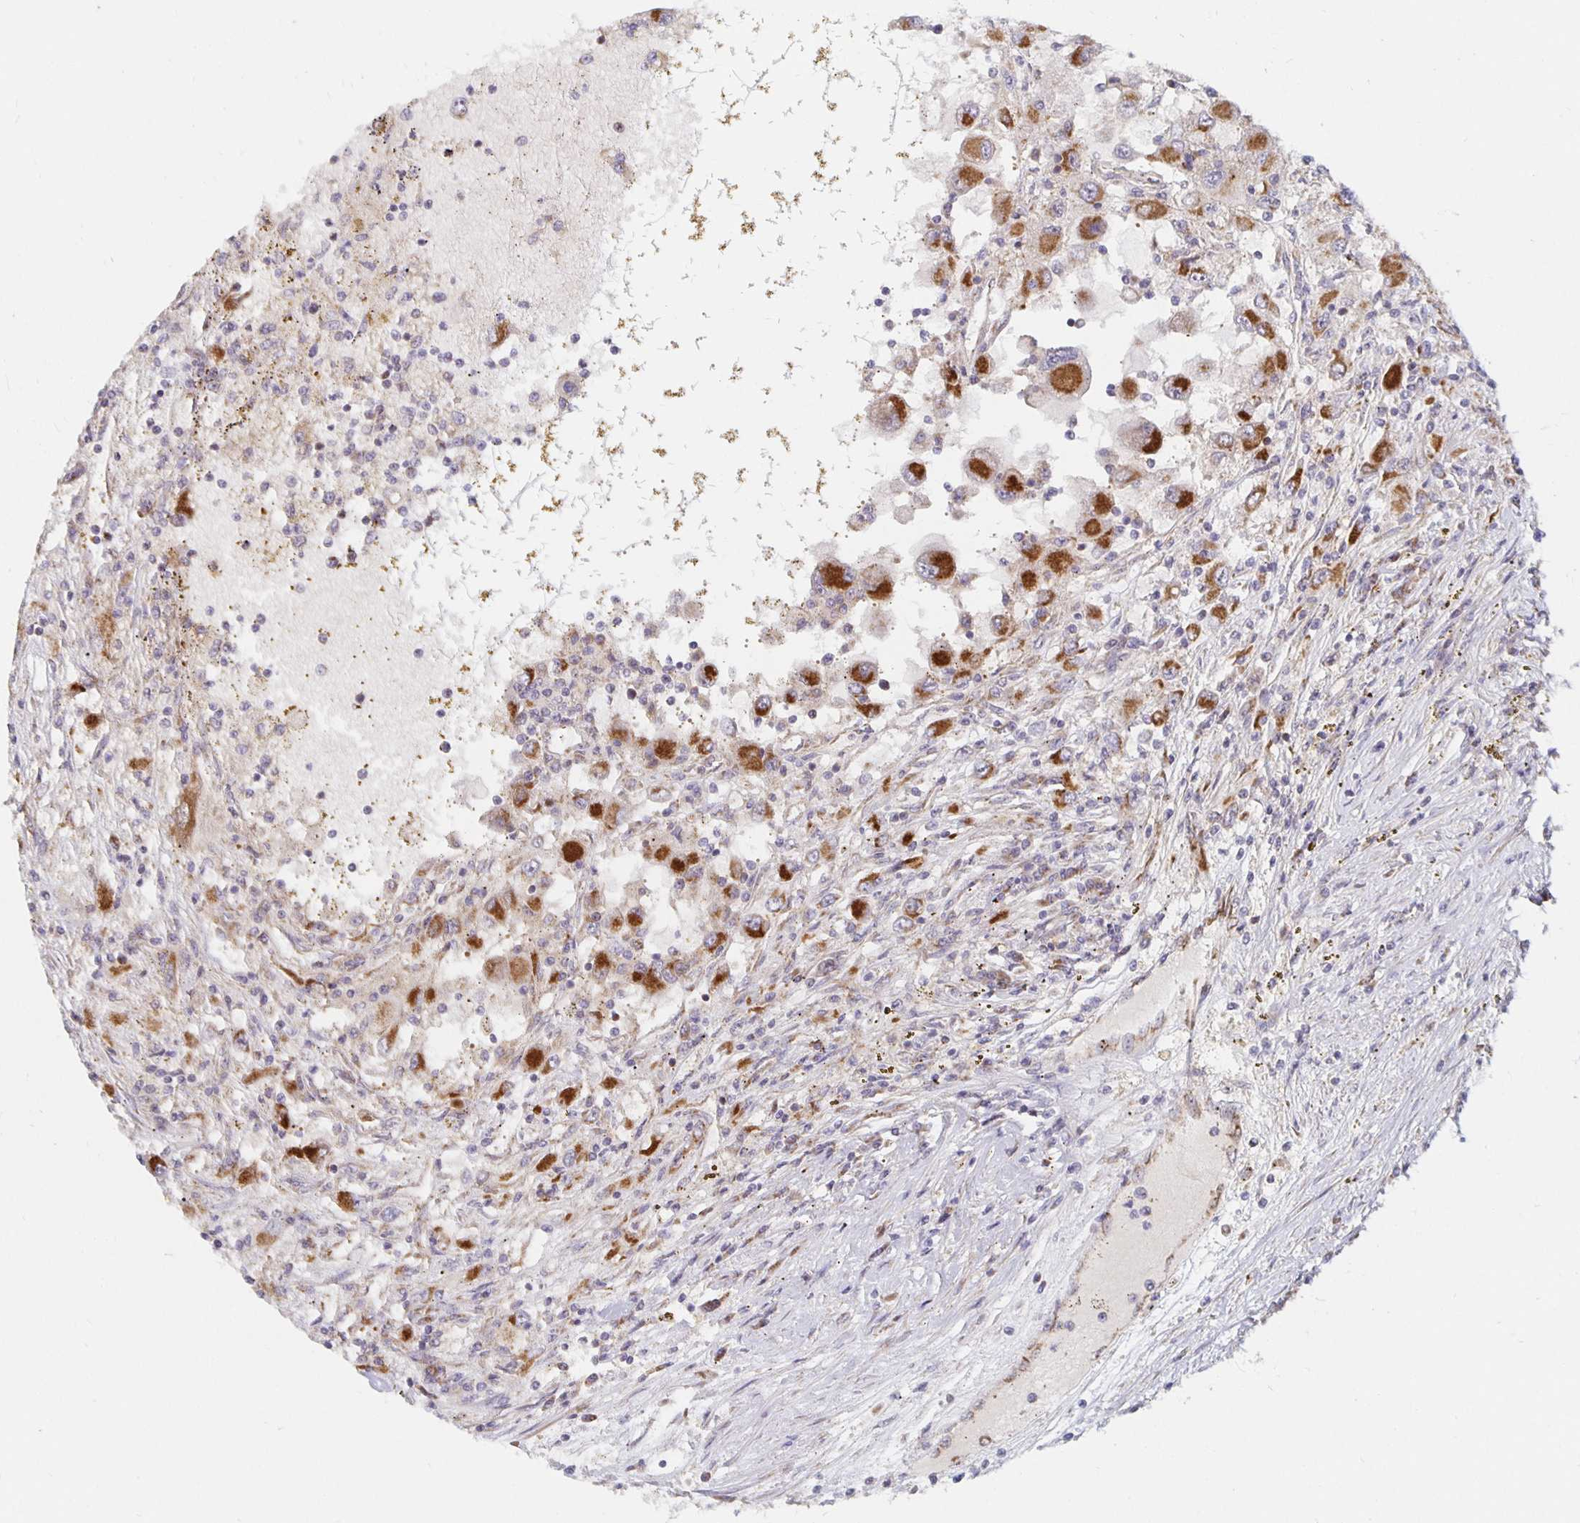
{"staining": {"intensity": "strong", "quantity": ">75%", "location": "cytoplasmic/membranous"}, "tissue": "renal cancer", "cell_type": "Tumor cells", "image_type": "cancer", "snomed": [{"axis": "morphology", "description": "Adenocarcinoma, NOS"}, {"axis": "topography", "description": "Kidney"}], "caption": "This is a photomicrograph of IHC staining of renal cancer (adenocarcinoma), which shows strong expression in the cytoplasmic/membranous of tumor cells.", "gene": "MRPL28", "patient": {"sex": "female", "age": 67}}